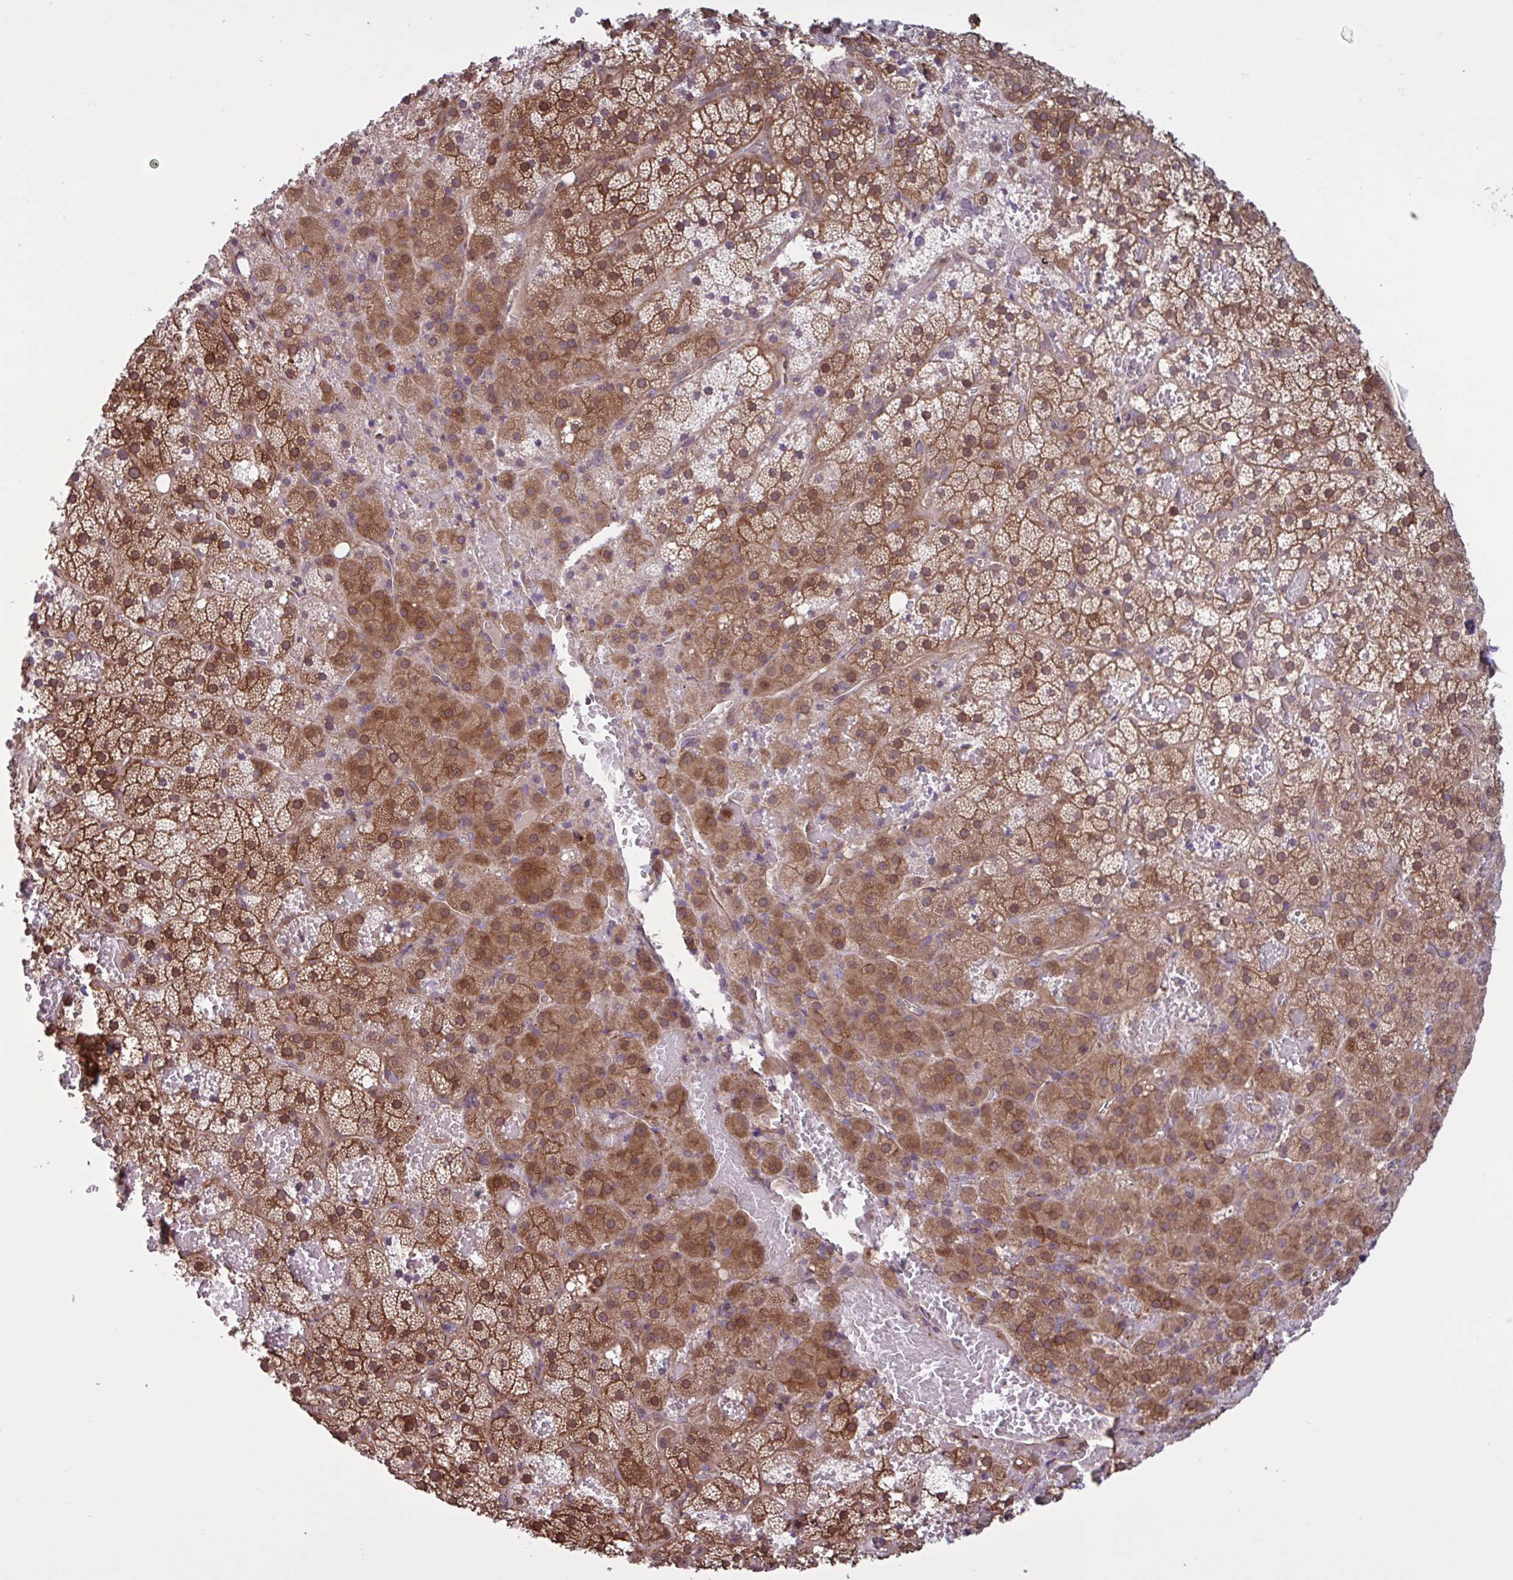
{"staining": {"intensity": "strong", "quantity": ">75%", "location": "cytoplasmic/membranous"}, "tissue": "adrenal gland", "cell_type": "Glandular cells", "image_type": "normal", "snomed": [{"axis": "morphology", "description": "Normal tissue, NOS"}, {"axis": "topography", "description": "Adrenal gland"}], "caption": "IHC staining of benign adrenal gland, which demonstrates high levels of strong cytoplasmic/membranous expression in approximately >75% of glandular cells indicating strong cytoplasmic/membranous protein expression. The staining was performed using DAB (brown) for protein detection and nuclei were counterstained in hematoxylin (blue).", "gene": "GLTP", "patient": {"sex": "male", "age": 53}}